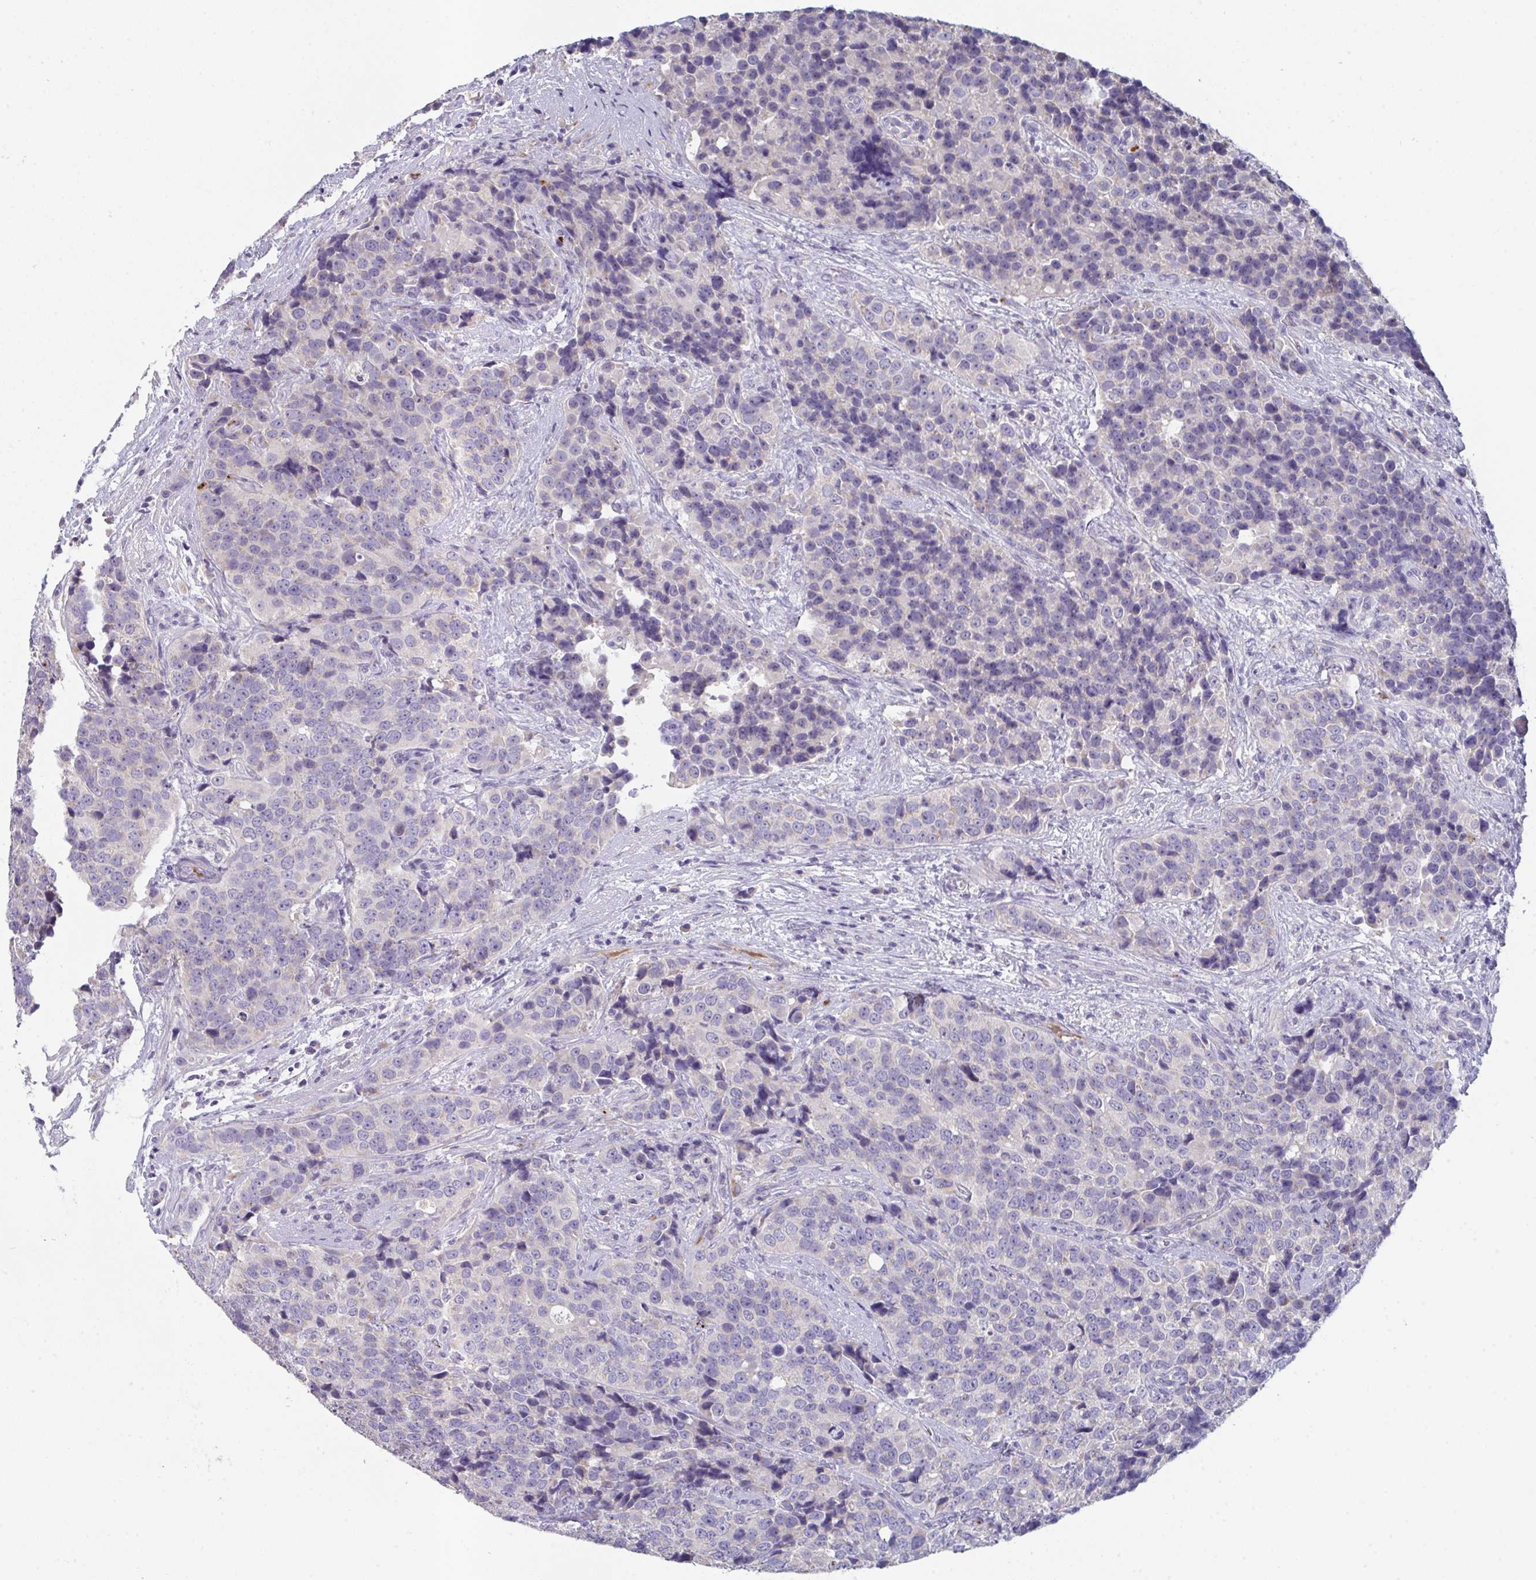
{"staining": {"intensity": "negative", "quantity": "none", "location": "none"}, "tissue": "urothelial cancer", "cell_type": "Tumor cells", "image_type": "cancer", "snomed": [{"axis": "morphology", "description": "Urothelial carcinoma, NOS"}, {"axis": "topography", "description": "Urinary bladder"}], "caption": "Immunohistochemical staining of urothelial cancer demonstrates no significant expression in tumor cells.", "gene": "HGFAC", "patient": {"sex": "male", "age": 52}}